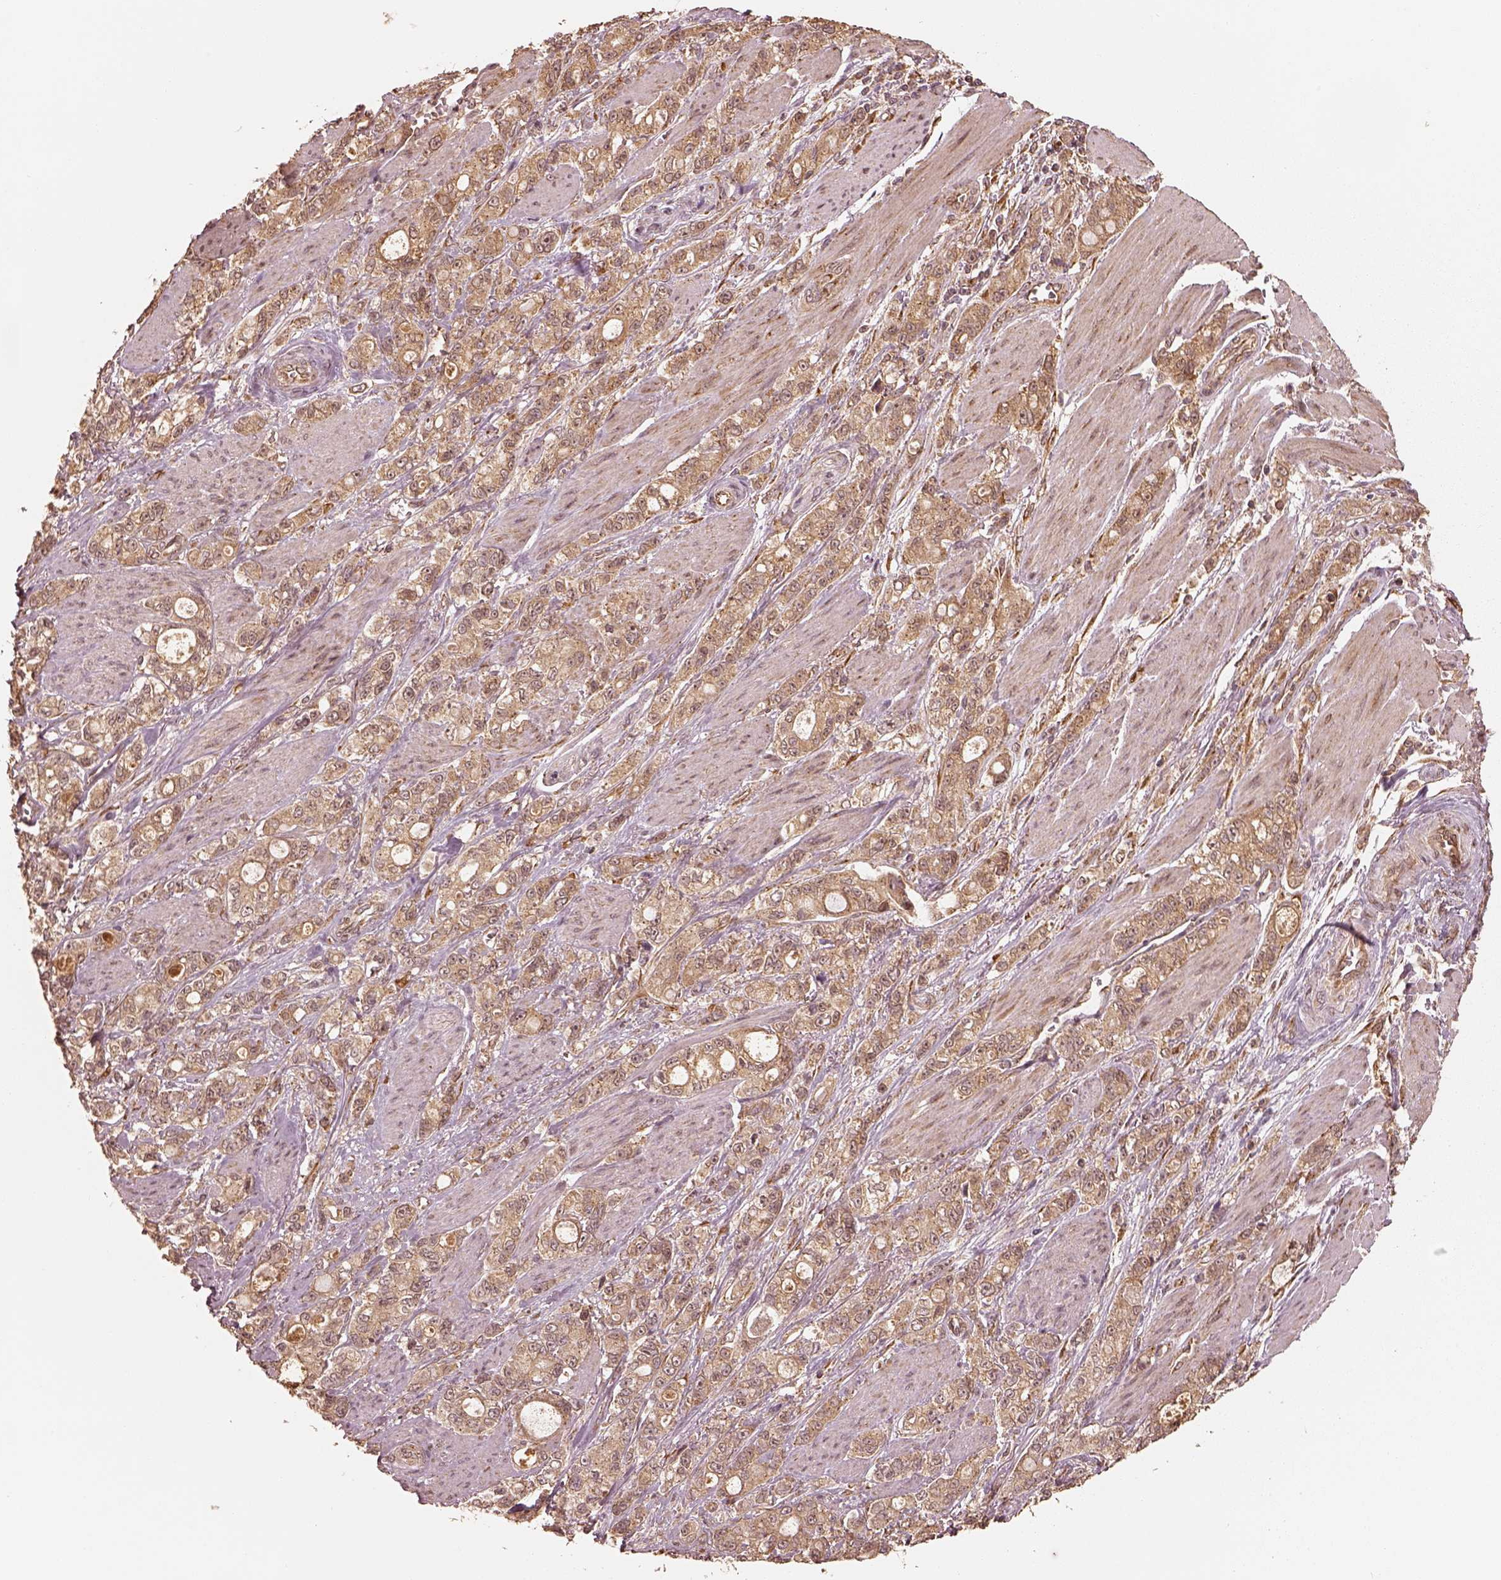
{"staining": {"intensity": "moderate", "quantity": ">75%", "location": "cytoplasmic/membranous"}, "tissue": "stomach cancer", "cell_type": "Tumor cells", "image_type": "cancer", "snomed": [{"axis": "morphology", "description": "Adenocarcinoma, NOS"}, {"axis": "topography", "description": "Stomach"}], "caption": "Immunohistochemical staining of stomach cancer displays medium levels of moderate cytoplasmic/membranous protein staining in approximately >75% of tumor cells. Nuclei are stained in blue.", "gene": "DNAJC25", "patient": {"sex": "male", "age": 63}}